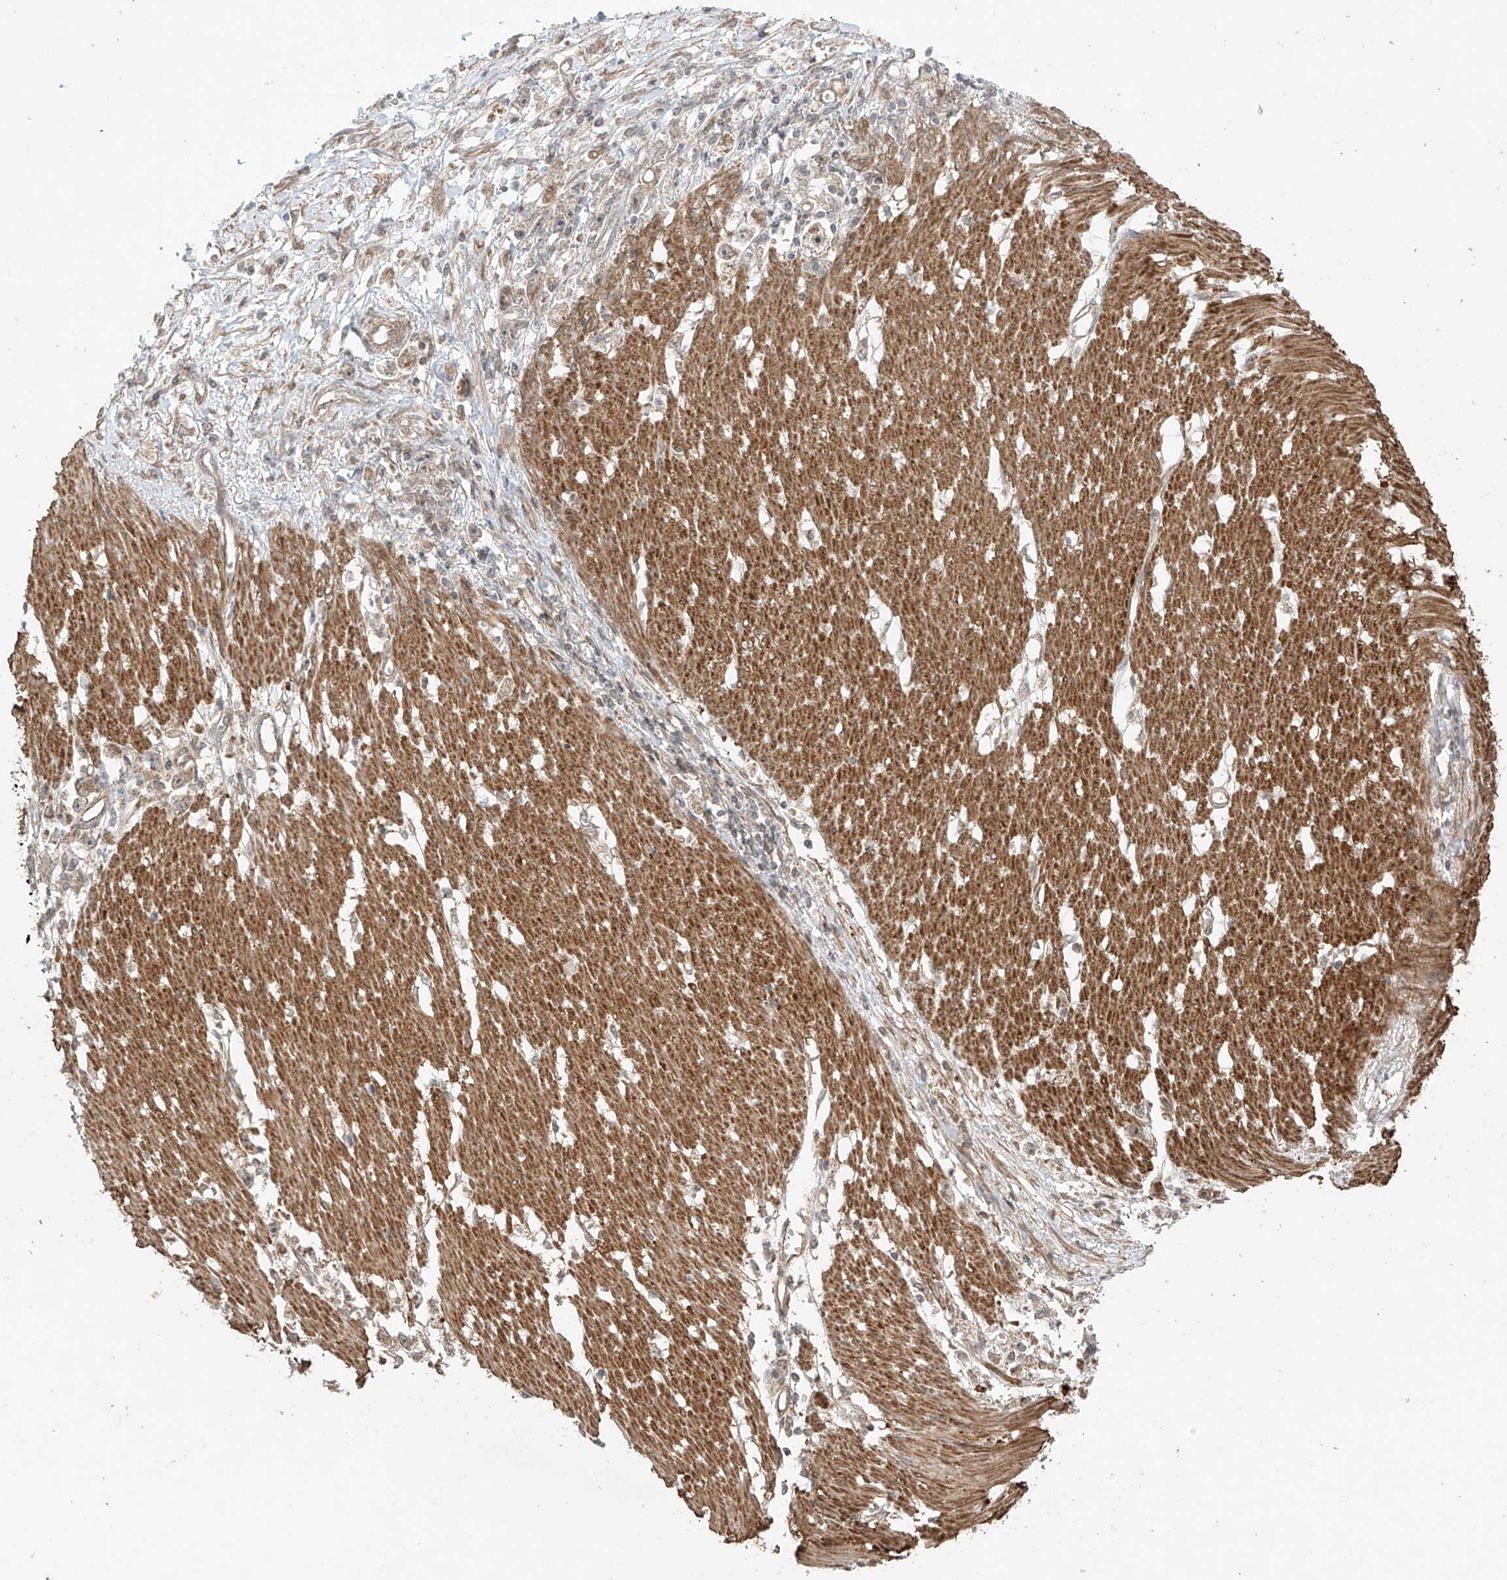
{"staining": {"intensity": "weak", "quantity": "25%-75%", "location": "cytoplasmic/membranous"}, "tissue": "stomach cancer", "cell_type": "Tumor cells", "image_type": "cancer", "snomed": [{"axis": "morphology", "description": "Adenocarcinoma, NOS"}, {"axis": "topography", "description": "Stomach"}], "caption": "Tumor cells display weak cytoplasmic/membranous staining in approximately 25%-75% of cells in stomach cancer (adenocarcinoma). The staining was performed using DAB (3,3'-diaminobenzidine), with brown indicating positive protein expression. Nuclei are stained blue with hematoxylin.", "gene": "ABCD1", "patient": {"sex": "female", "age": 59}}